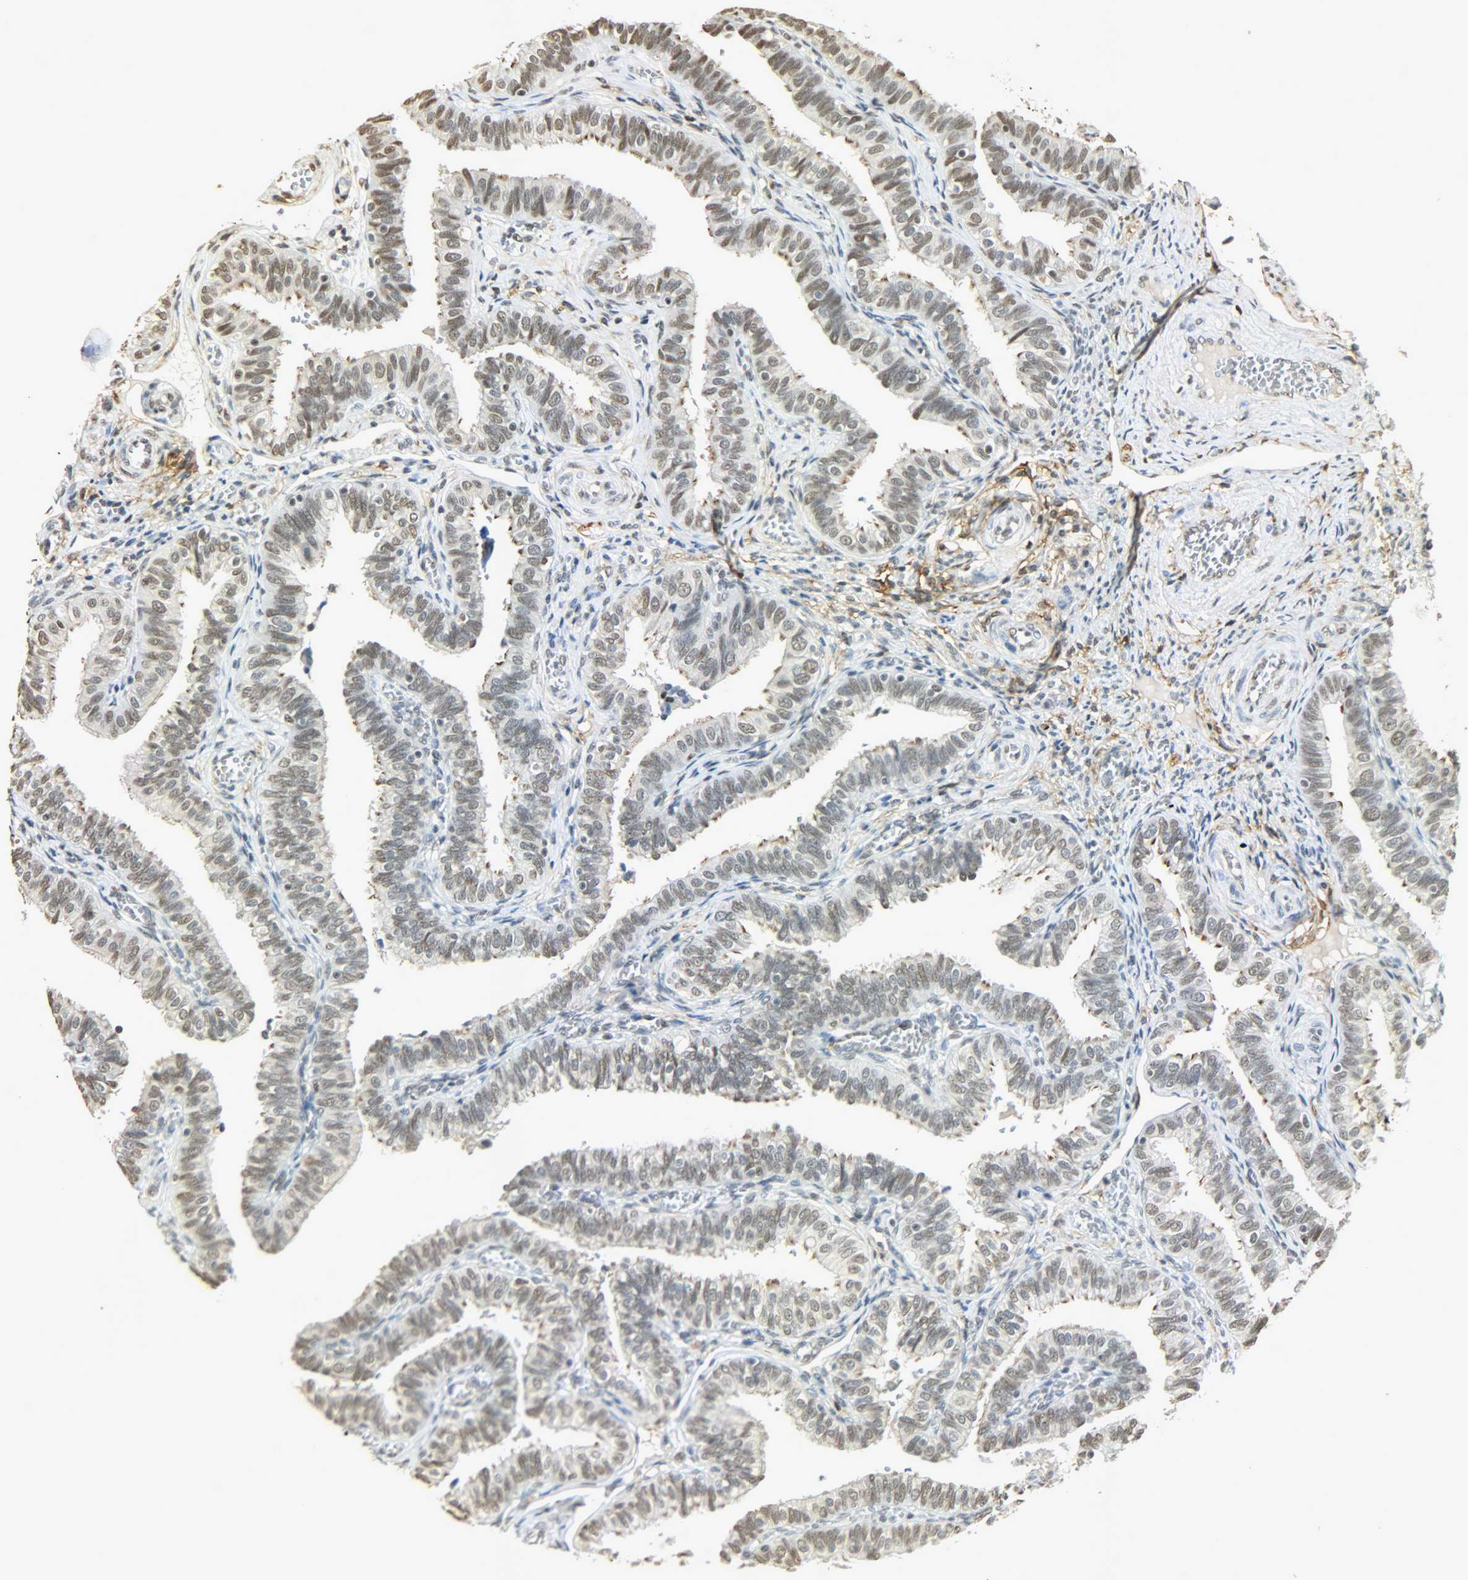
{"staining": {"intensity": "weak", "quantity": ">75%", "location": "nuclear"}, "tissue": "fallopian tube", "cell_type": "Glandular cells", "image_type": "normal", "snomed": [{"axis": "morphology", "description": "Normal tissue, NOS"}, {"axis": "topography", "description": "Fallopian tube"}], "caption": "IHC image of unremarkable fallopian tube: fallopian tube stained using IHC reveals low levels of weak protein expression localized specifically in the nuclear of glandular cells, appearing as a nuclear brown color.", "gene": "NGFR", "patient": {"sex": "female", "age": 46}}